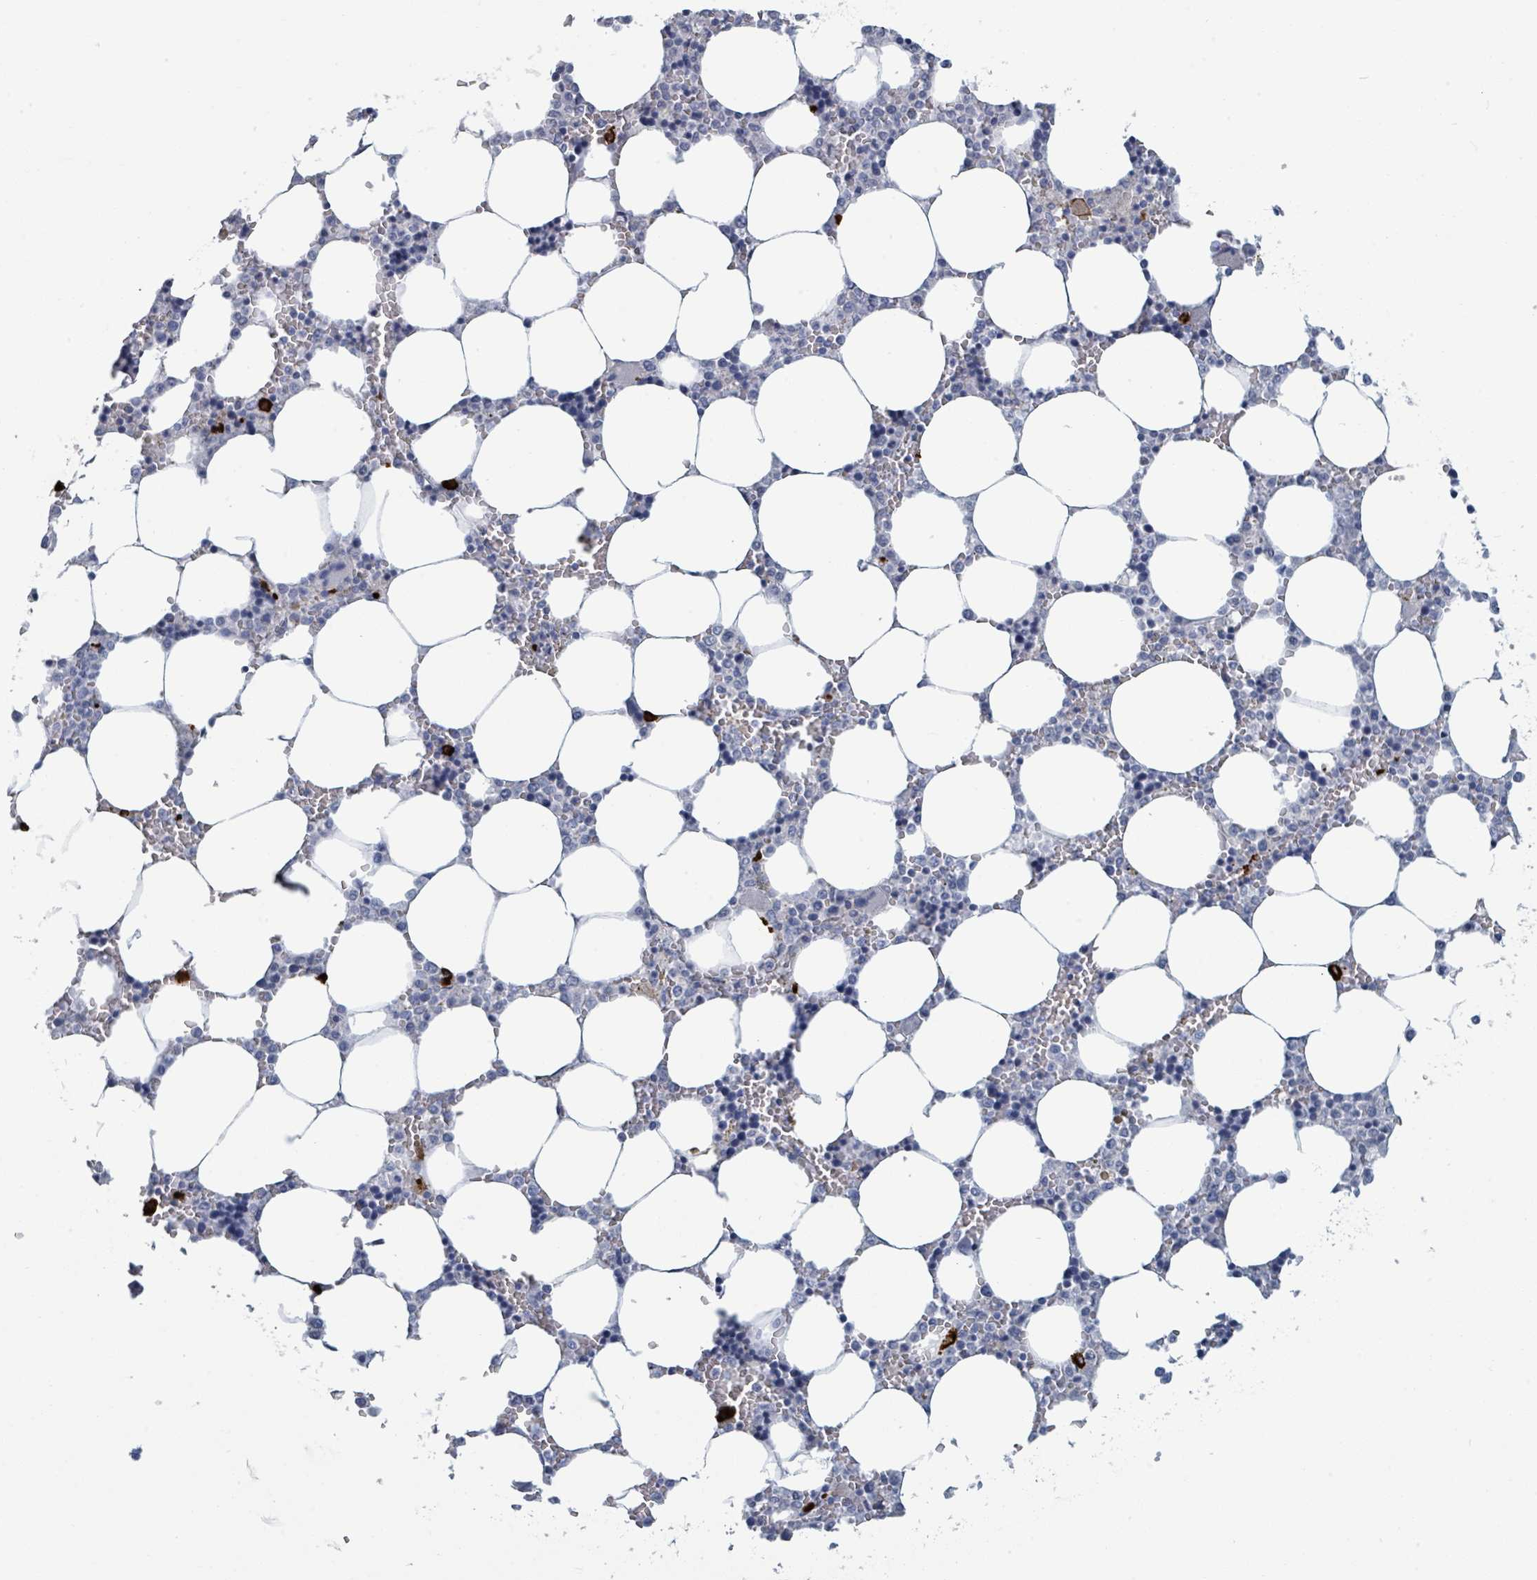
{"staining": {"intensity": "strong", "quantity": "<25%", "location": "cytoplasmic/membranous"}, "tissue": "bone marrow", "cell_type": "Hematopoietic cells", "image_type": "normal", "snomed": [{"axis": "morphology", "description": "Normal tissue, NOS"}, {"axis": "topography", "description": "Bone marrow"}], "caption": "Protein expression analysis of benign human bone marrow reveals strong cytoplasmic/membranous expression in approximately <25% of hematopoietic cells.", "gene": "VPS13D", "patient": {"sex": "male", "age": 64}}